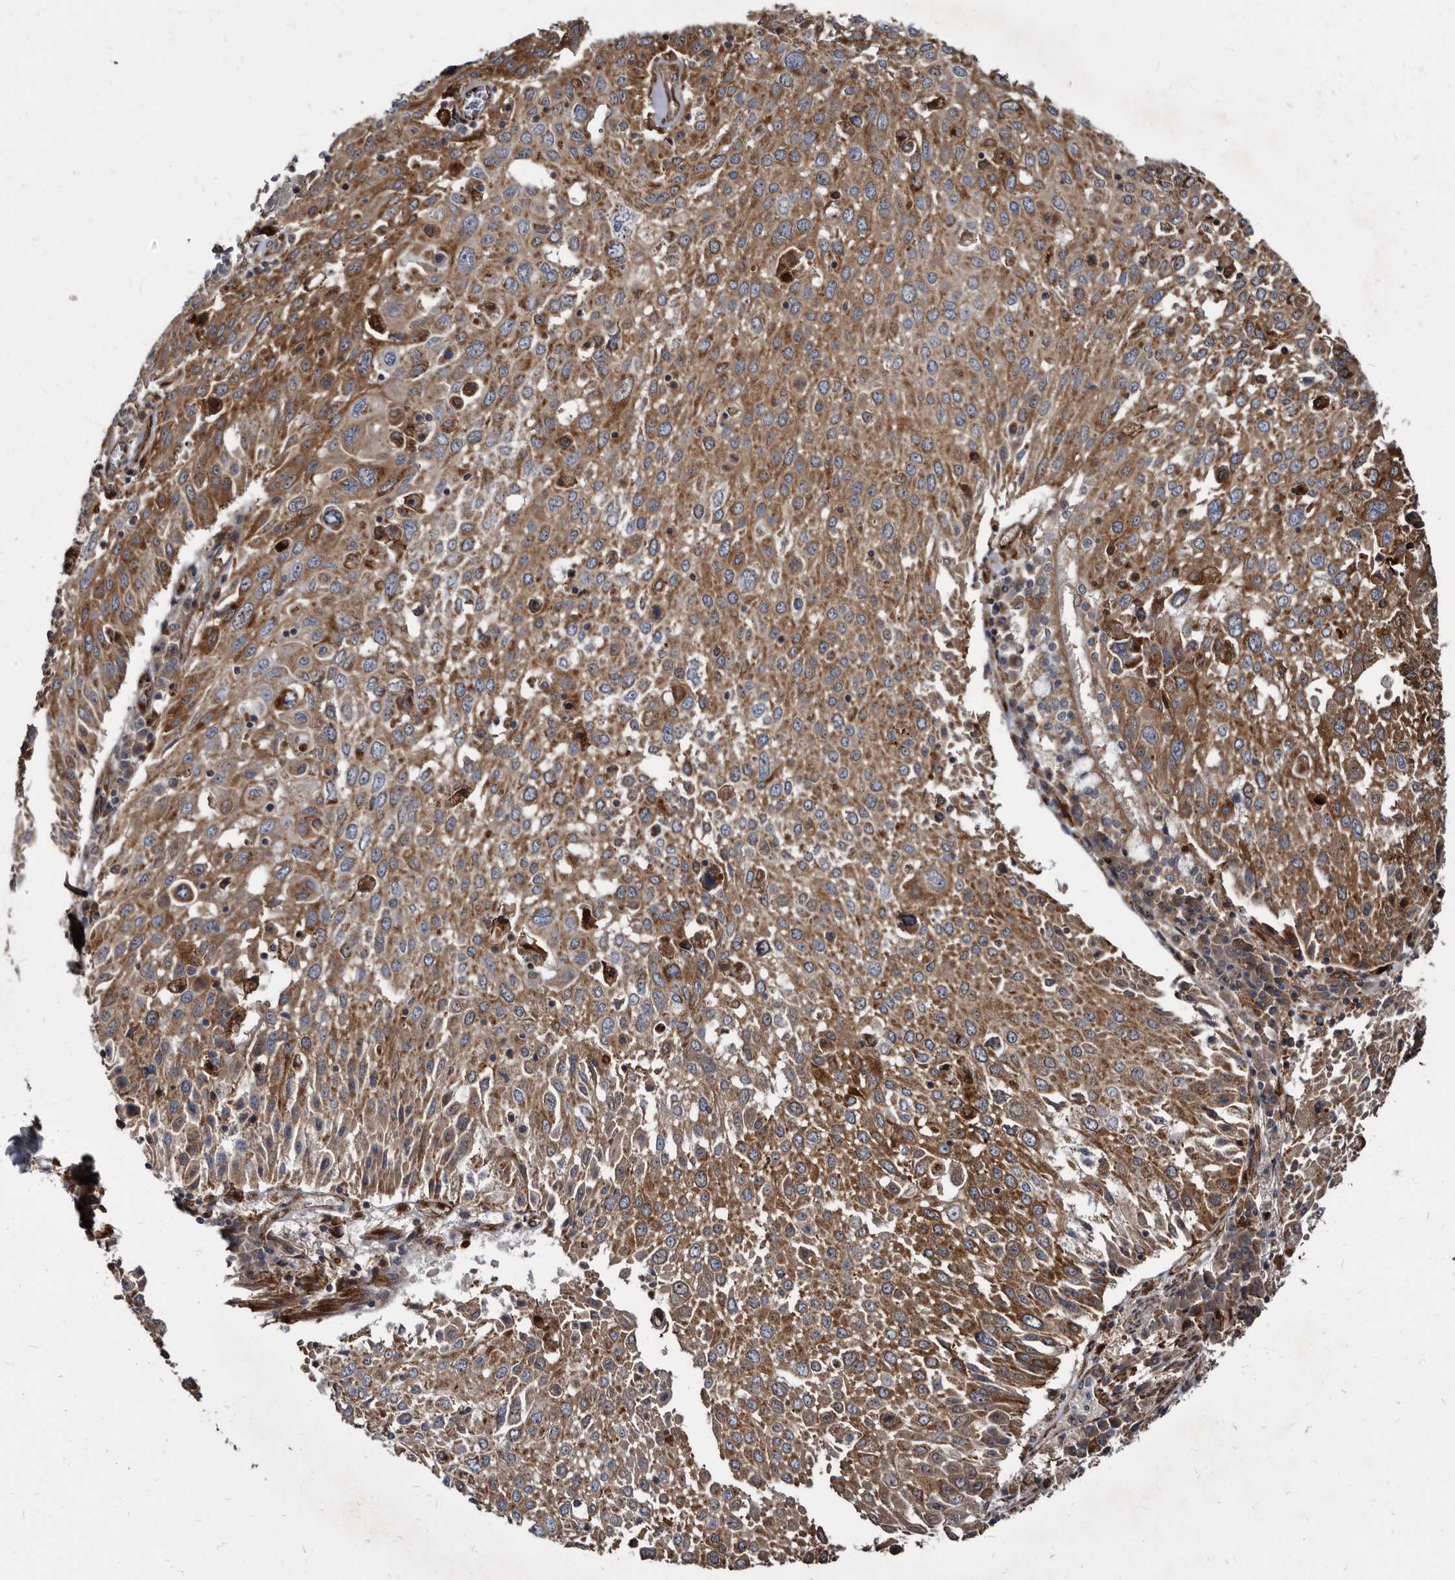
{"staining": {"intensity": "strong", "quantity": ">75%", "location": "cytoplasmic/membranous"}, "tissue": "lung cancer", "cell_type": "Tumor cells", "image_type": "cancer", "snomed": [{"axis": "morphology", "description": "Squamous cell carcinoma, NOS"}, {"axis": "topography", "description": "Lung"}], "caption": "Tumor cells show high levels of strong cytoplasmic/membranous staining in about >75% of cells in lung squamous cell carcinoma.", "gene": "KCTD20", "patient": {"sex": "male", "age": 65}}